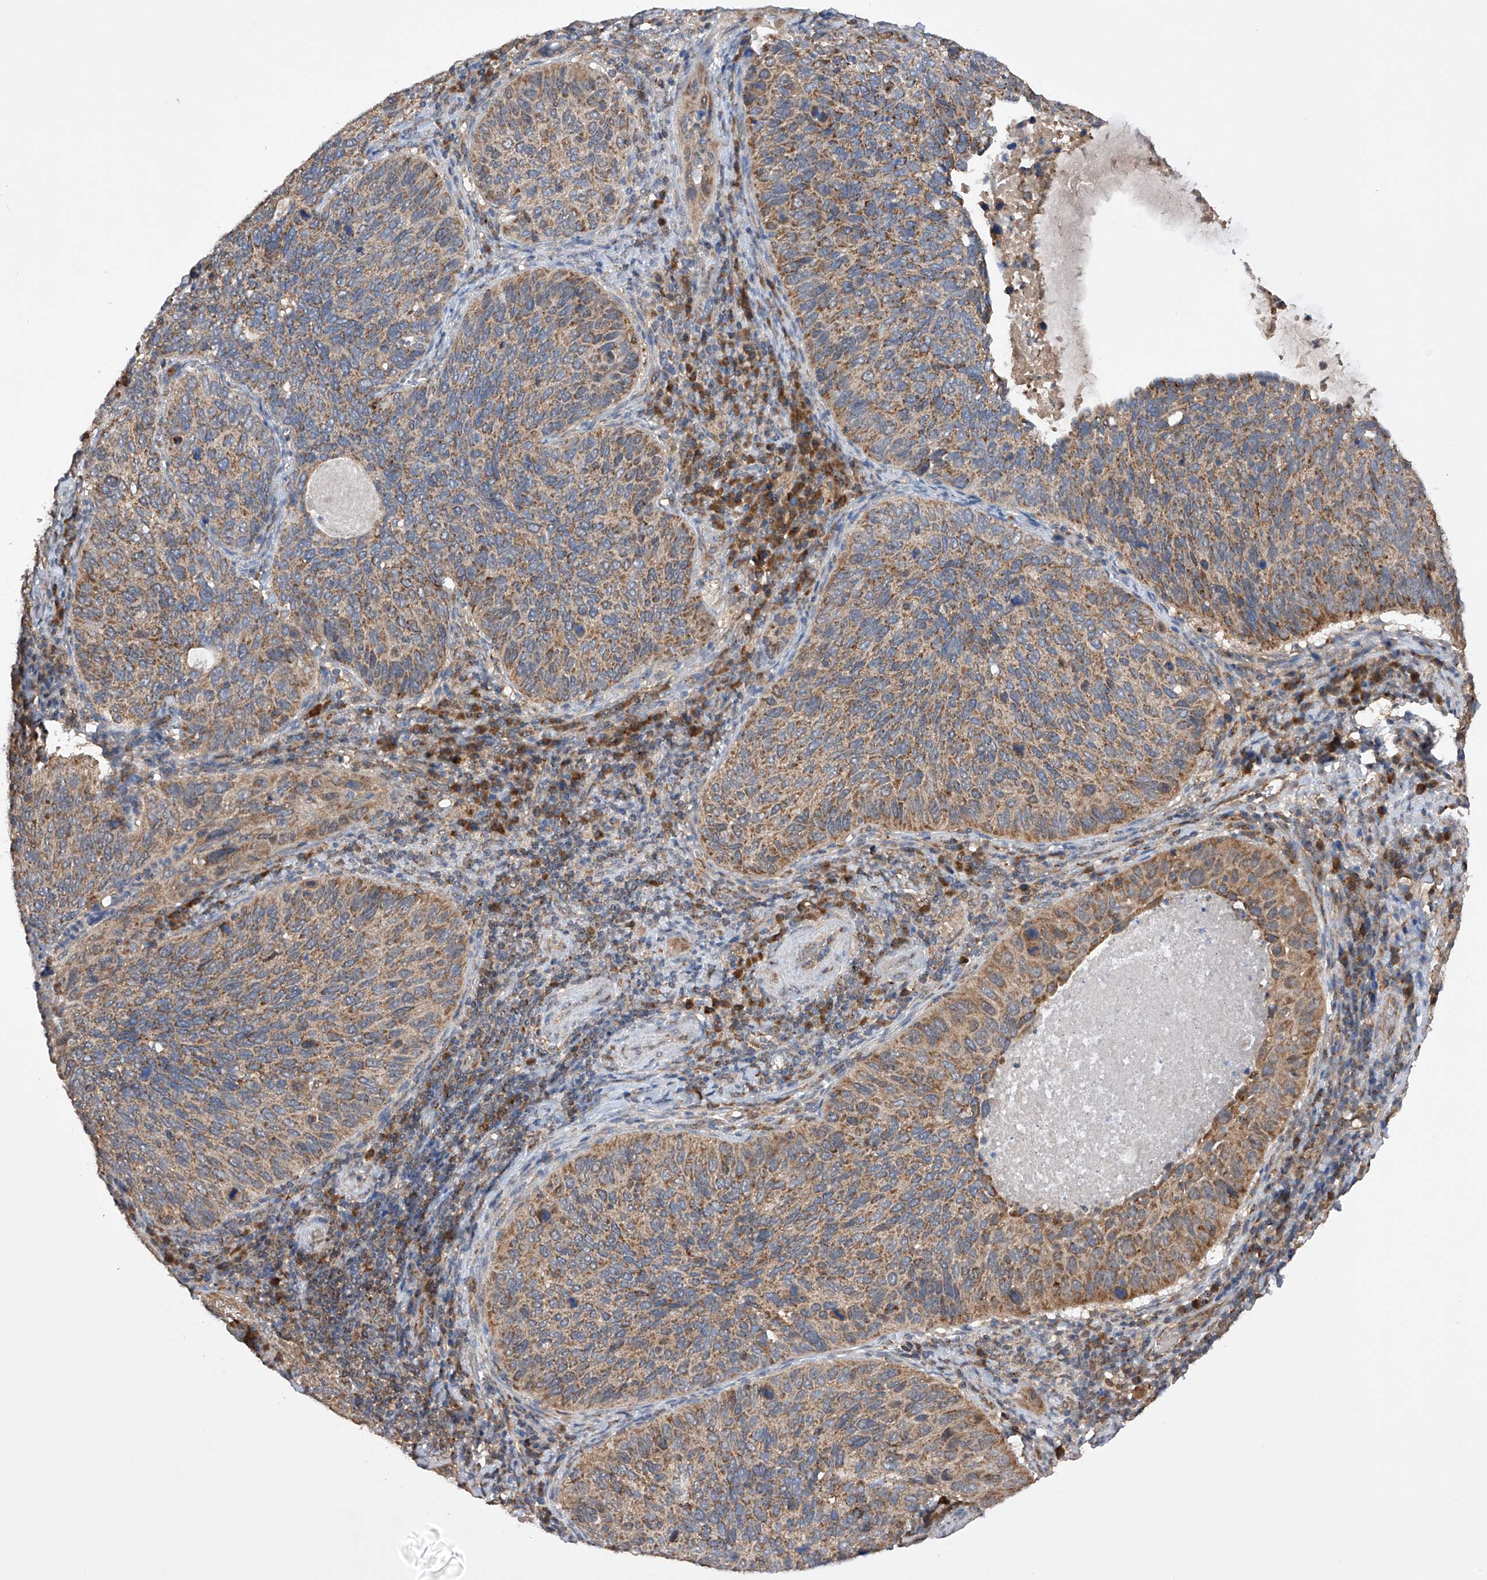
{"staining": {"intensity": "moderate", "quantity": ">75%", "location": "cytoplasmic/membranous"}, "tissue": "cervical cancer", "cell_type": "Tumor cells", "image_type": "cancer", "snomed": [{"axis": "morphology", "description": "Squamous cell carcinoma, NOS"}, {"axis": "topography", "description": "Cervix"}], "caption": "Cervical cancer (squamous cell carcinoma) was stained to show a protein in brown. There is medium levels of moderate cytoplasmic/membranous staining in approximately >75% of tumor cells.", "gene": "SDHAF4", "patient": {"sex": "female", "age": 38}}